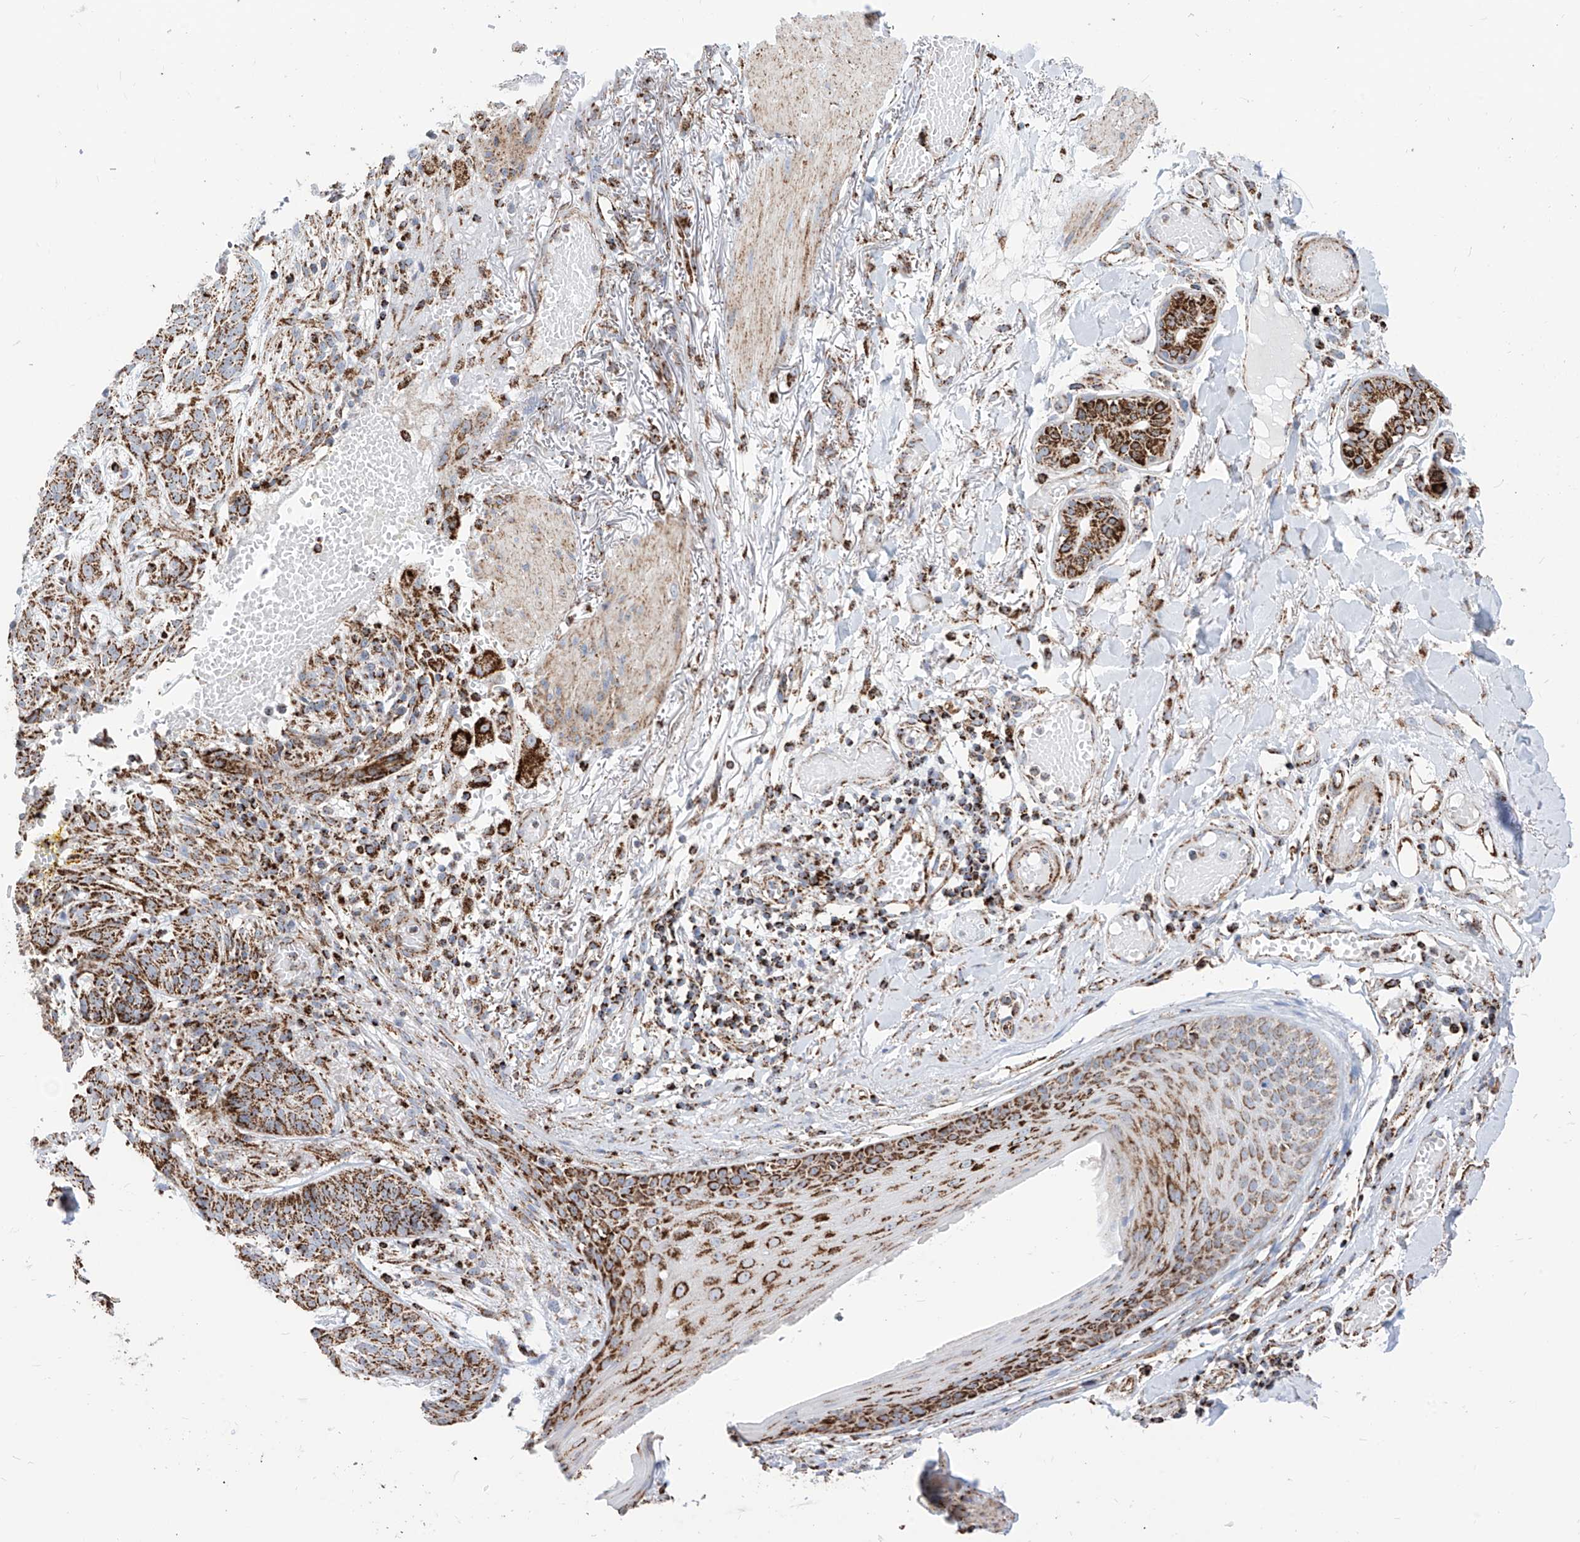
{"staining": {"intensity": "strong", "quantity": ">75%", "location": "cytoplasmic/membranous"}, "tissue": "skin cancer", "cell_type": "Tumor cells", "image_type": "cancer", "snomed": [{"axis": "morphology", "description": "Basal cell carcinoma"}, {"axis": "topography", "description": "Skin"}], "caption": "Skin basal cell carcinoma stained with immunohistochemistry (IHC) shows strong cytoplasmic/membranous positivity in approximately >75% of tumor cells.", "gene": "COX5B", "patient": {"sex": "male", "age": 85}}